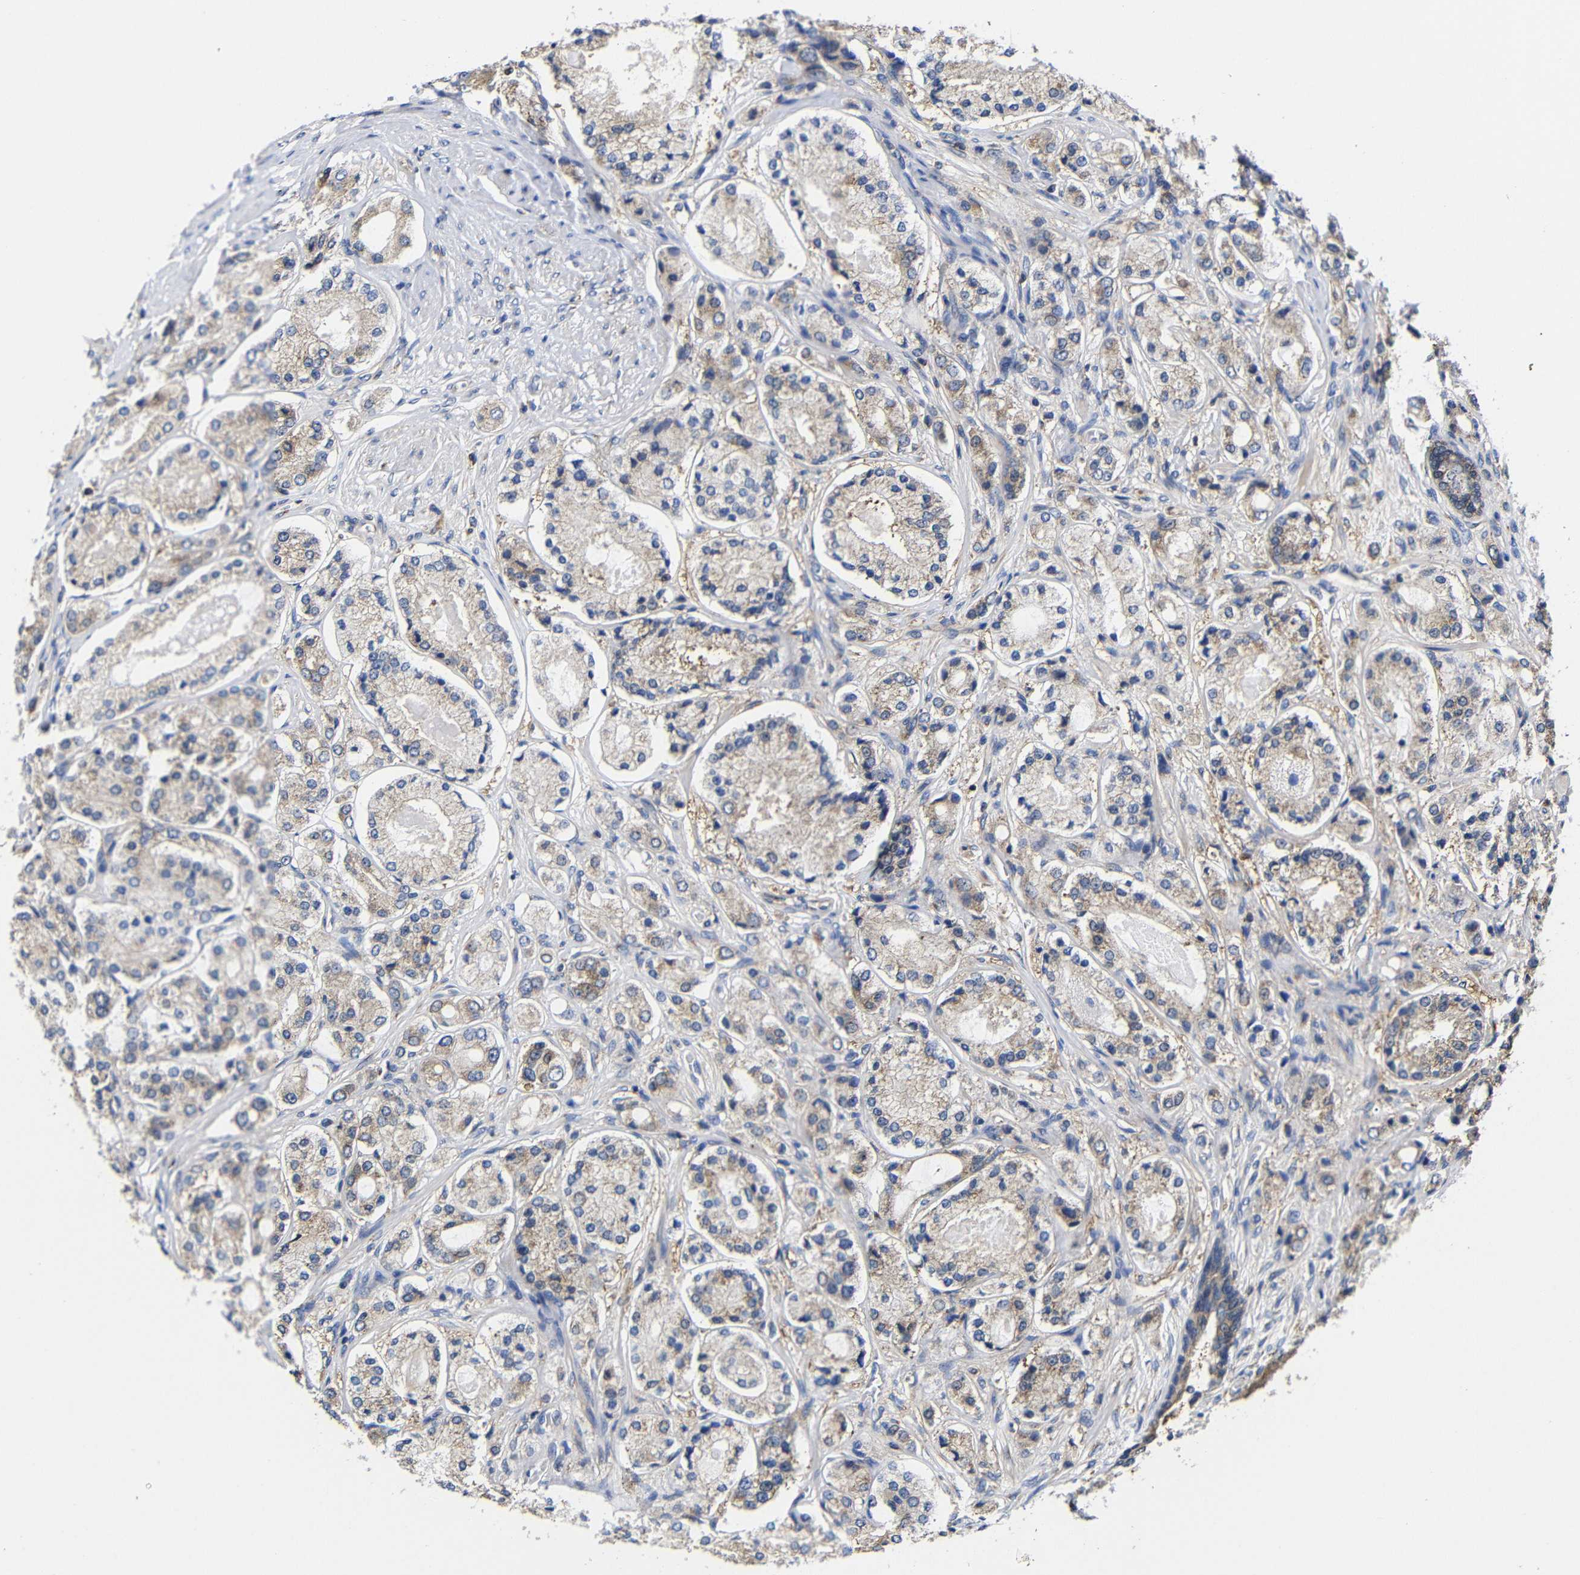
{"staining": {"intensity": "moderate", "quantity": "25%-75%", "location": "cytoplasmic/membranous"}, "tissue": "prostate cancer", "cell_type": "Tumor cells", "image_type": "cancer", "snomed": [{"axis": "morphology", "description": "Adenocarcinoma, High grade"}, {"axis": "topography", "description": "Prostate"}], "caption": "Immunohistochemical staining of prostate cancer (high-grade adenocarcinoma) shows medium levels of moderate cytoplasmic/membranous staining in approximately 25%-75% of tumor cells.", "gene": "LRRCC1", "patient": {"sex": "male", "age": 65}}